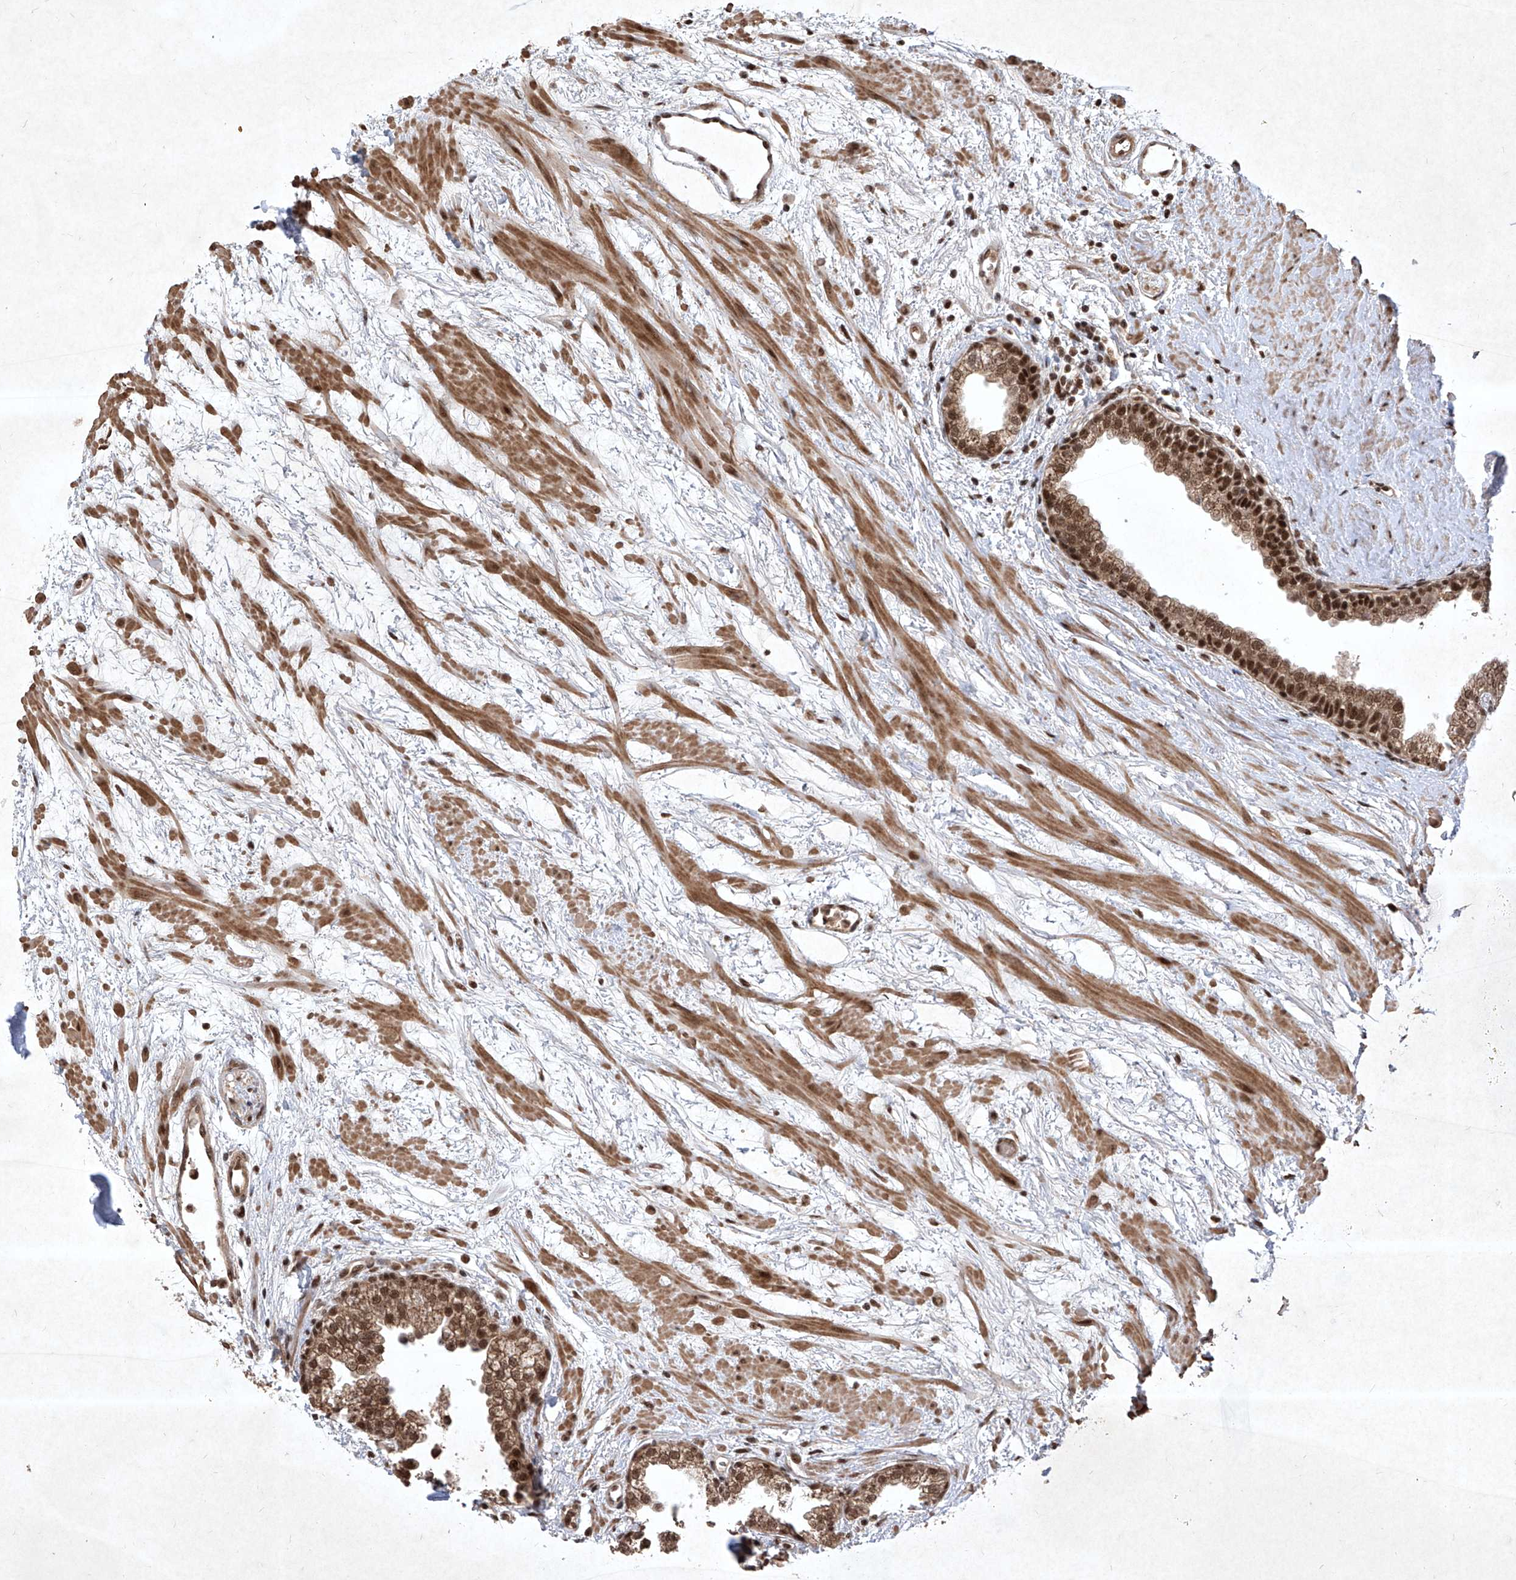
{"staining": {"intensity": "strong", "quantity": ">75%", "location": "cytoplasmic/membranous,nuclear"}, "tissue": "prostate", "cell_type": "Glandular cells", "image_type": "normal", "snomed": [{"axis": "morphology", "description": "Normal tissue, NOS"}, {"axis": "topography", "description": "Prostate"}], "caption": "Unremarkable prostate shows strong cytoplasmic/membranous,nuclear staining in approximately >75% of glandular cells, visualized by immunohistochemistry. The staining was performed using DAB (3,3'-diaminobenzidine), with brown indicating positive protein expression. Nuclei are stained blue with hematoxylin.", "gene": "IRF2", "patient": {"sex": "male", "age": 48}}